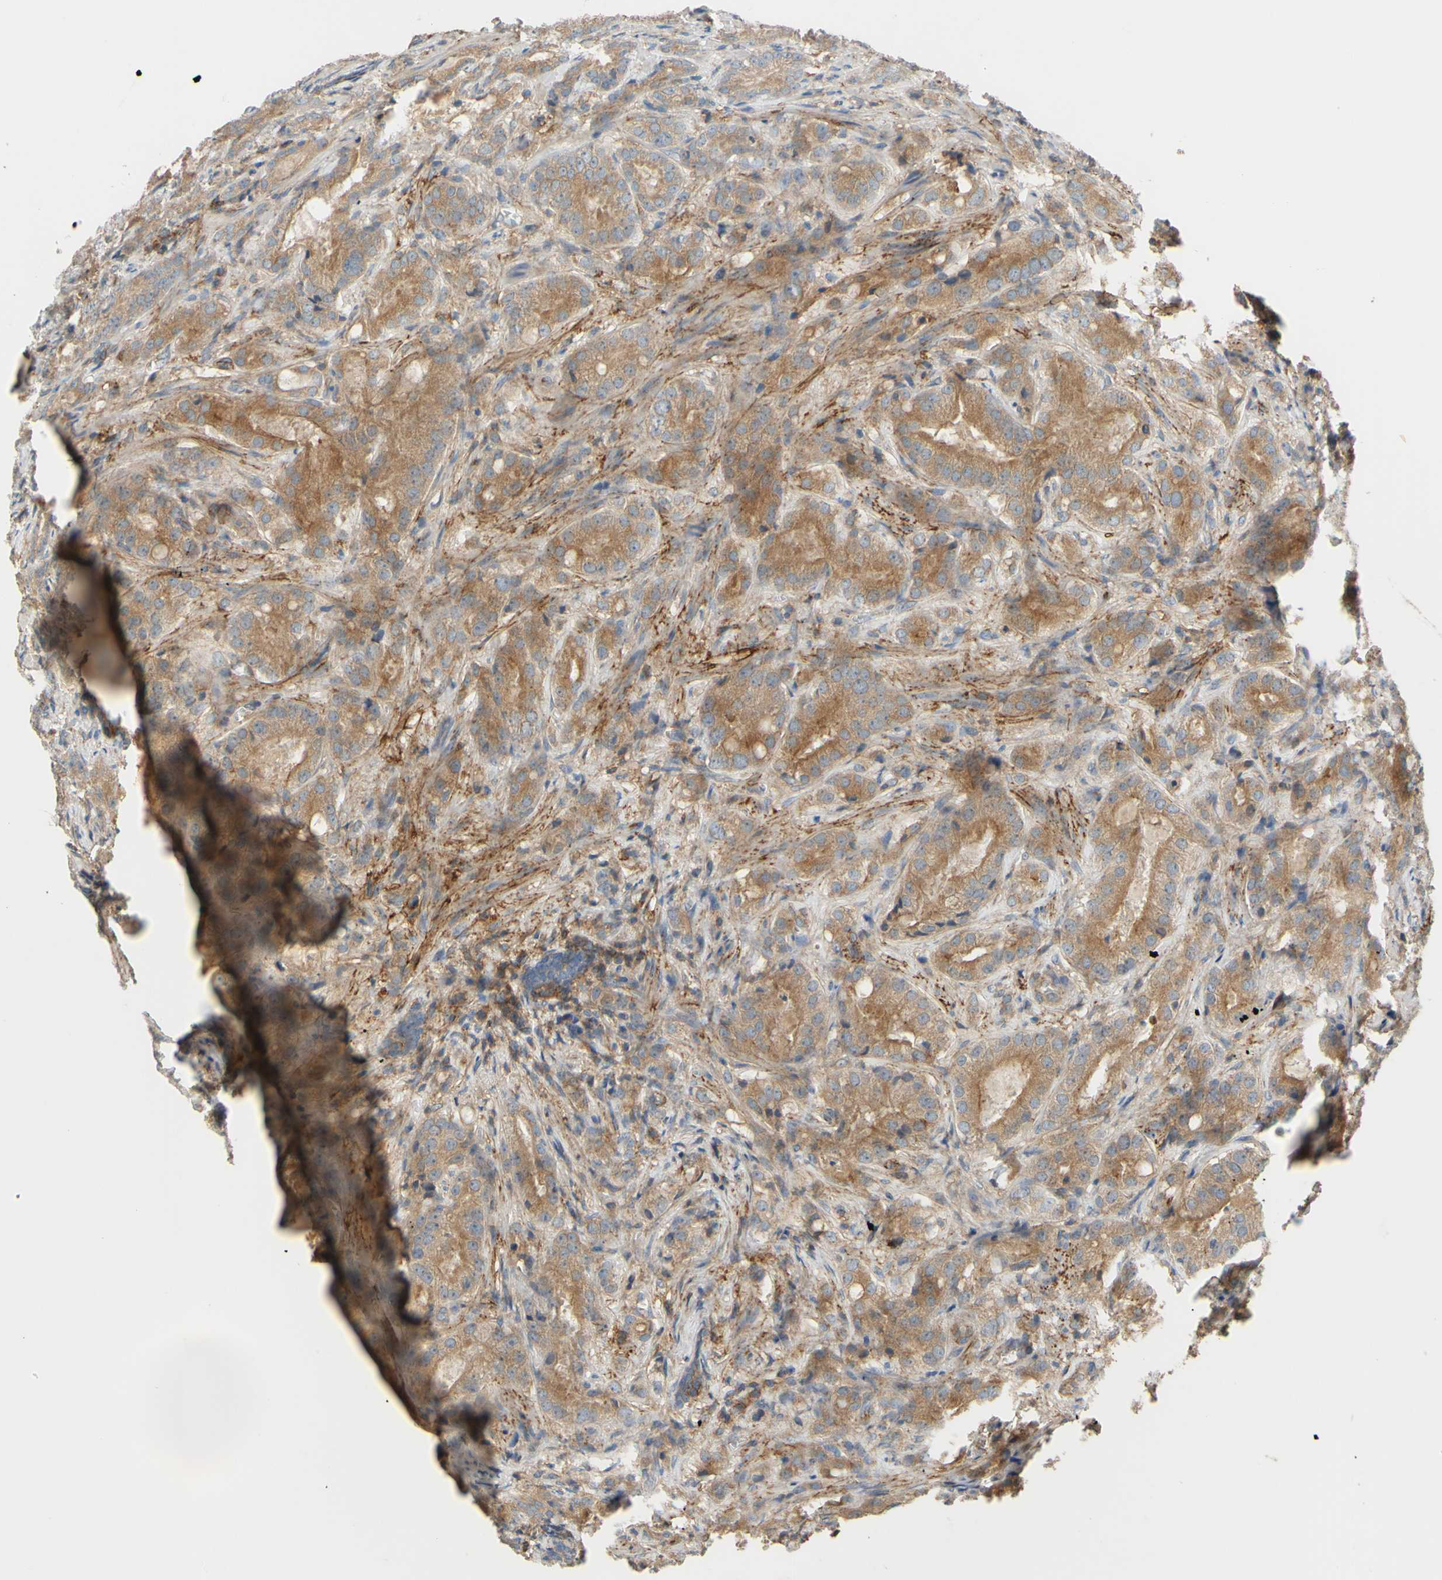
{"staining": {"intensity": "weak", "quantity": ">75%", "location": "cytoplasmic/membranous"}, "tissue": "prostate cancer", "cell_type": "Tumor cells", "image_type": "cancer", "snomed": [{"axis": "morphology", "description": "Adenocarcinoma, High grade"}, {"axis": "topography", "description": "Prostate"}], "caption": "Prostate adenocarcinoma (high-grade) stained with a brown dye displays weak cytoplasmic/membranous positive positivity in approximately >75% of tumor cells.", "gene": "POR", "patient": {"sex": "male", "age": 64}}